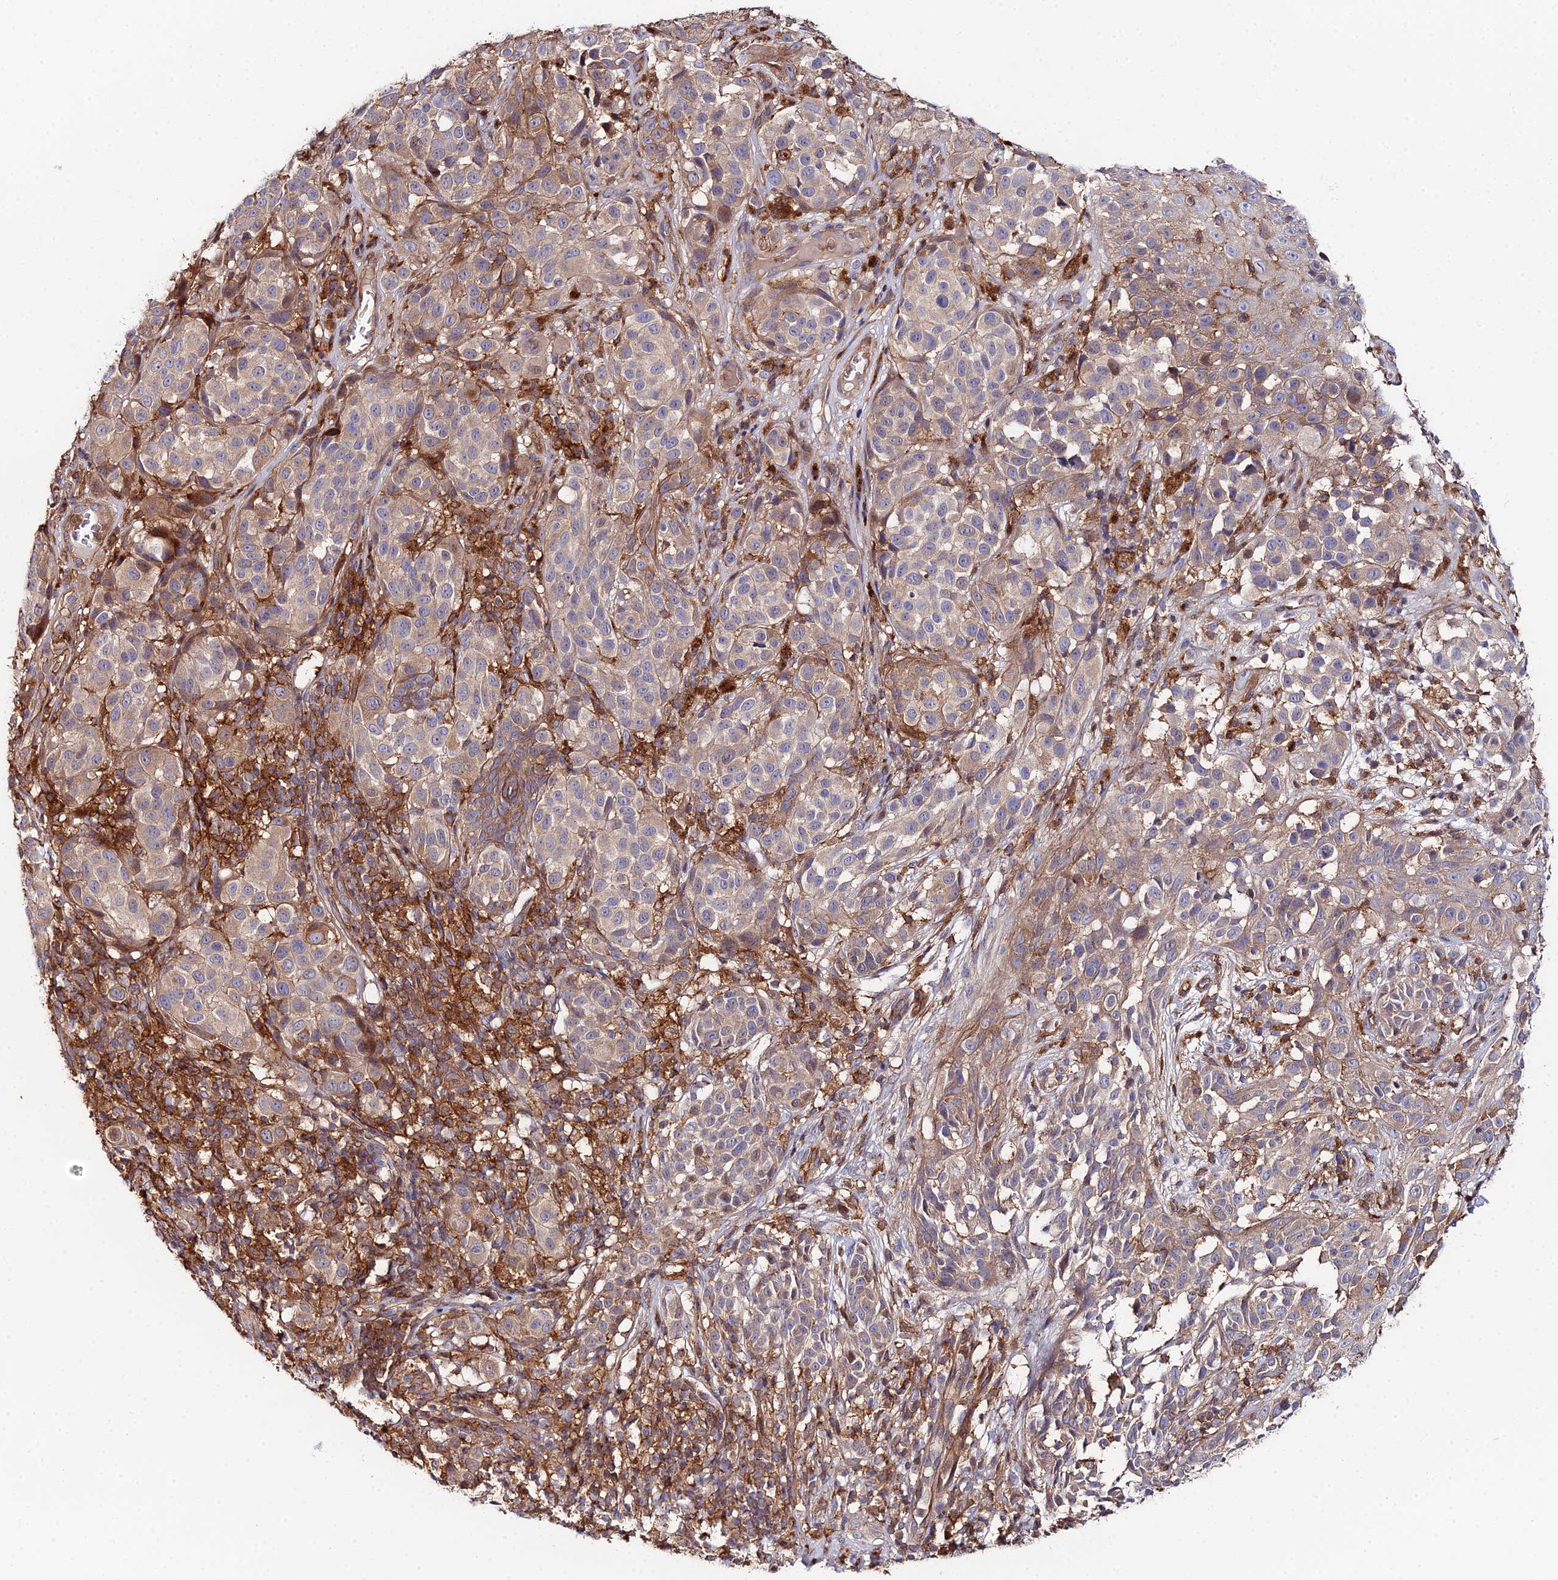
{"staining": {"intensity": "weak", "quantity": "25%-75%", "location": "cytoplasmic/membranous"}, "tissue": "melanoma", "cell_type": "Tumor cells", "image_type": "cancer", "snomed": [{"axis": "morphology", "description": "Malignant melanoma, NOS"}, {"axis": "topography", "description": "Skin"}], "caption": "Human melanoma stained for a protein (brown) exhibits weak cytoplasmic/membranous positive staining in about 25%-75% of tumor cells.", "gene": "GNG5B", "patient": {"sex": "male", "age": 38}}